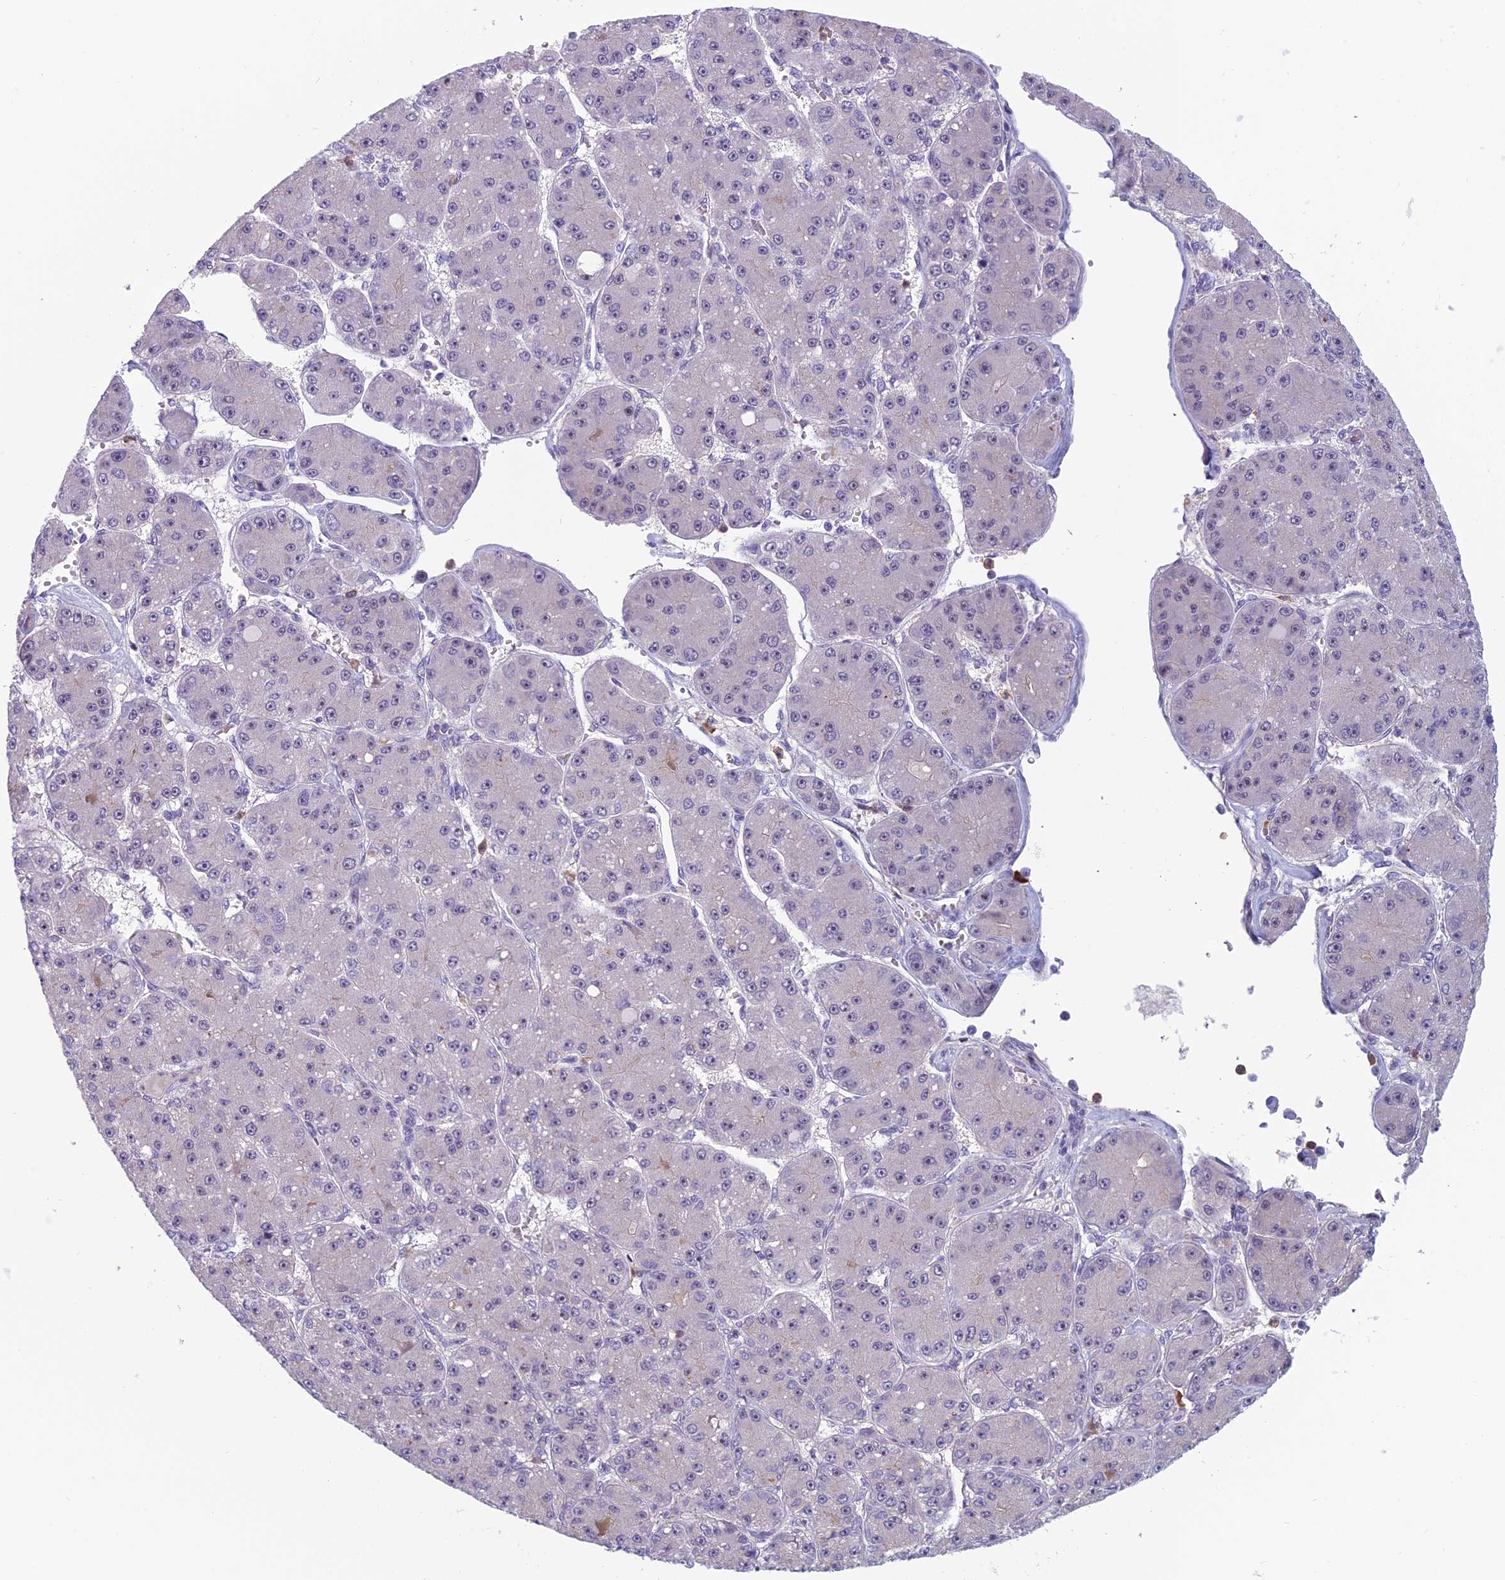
{"staining": {"intensity": "weak", "quantity": "<25%", "location": "nuclear"}, "tissue": "liver cancer", "cell_type": "Tumor cells", "image_type": "cancer", "snomed": [{"axis": "morphology", "description": "Carcinoma, Hepatocellular, NOS"}, {"axis": "topography", "description": "Liver"}], "caption": "Immunohistochemistry (IHC) micrograph of neoplastic tissue: human liver hepatocellular carcinoma stained with DAB shows no significant protein expression in tumor cells.", "gene": "NOC2L", "patient": {"sex": "male", "age": 67}}